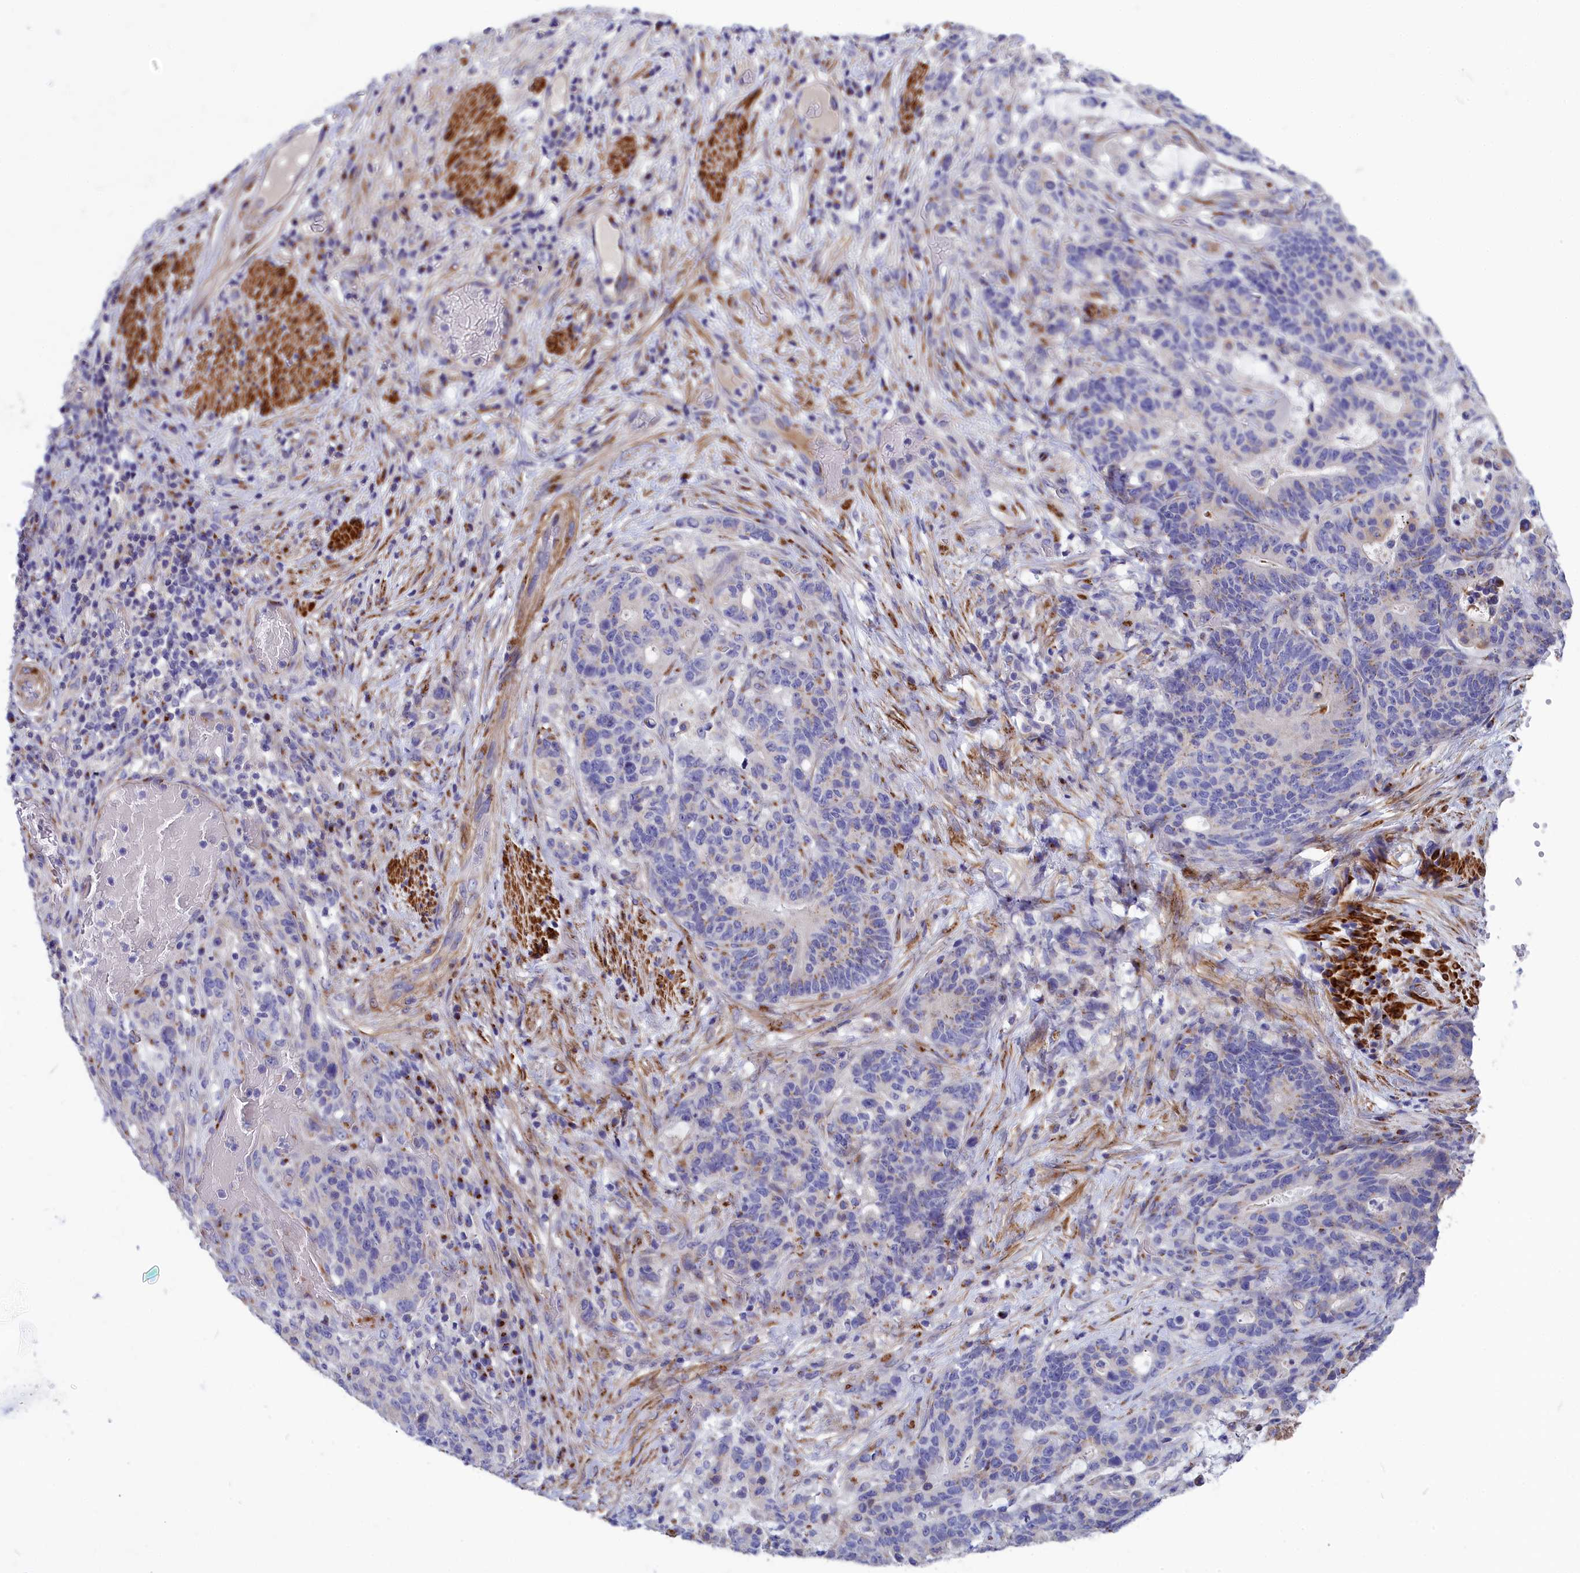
{"staining": {"intensity": "weak", "quantity": "<25%", "location": "cytoplasmic/membranous"}, "tissue": "stomach cancer", "cell_type": "Tumor cells", "image_type": "cancer", "snomed": [{"axis": "morphology", "description": "Normal tissue, NOS"}, {"axis": "morphology", "description": "Adenocarcinoma, NOS"}, {"axis": "topography", "description": "Stomach"}], "caption": "High magnification brightfield microscopy of stomach cancer (adenocarcinoma) stained with DAB (brown) and counterstained with hematoxylin (blue): tumor cells show no significant expression.", "gene": "TUBGCP4", "patient": {"sex": "female", "age": 64}}